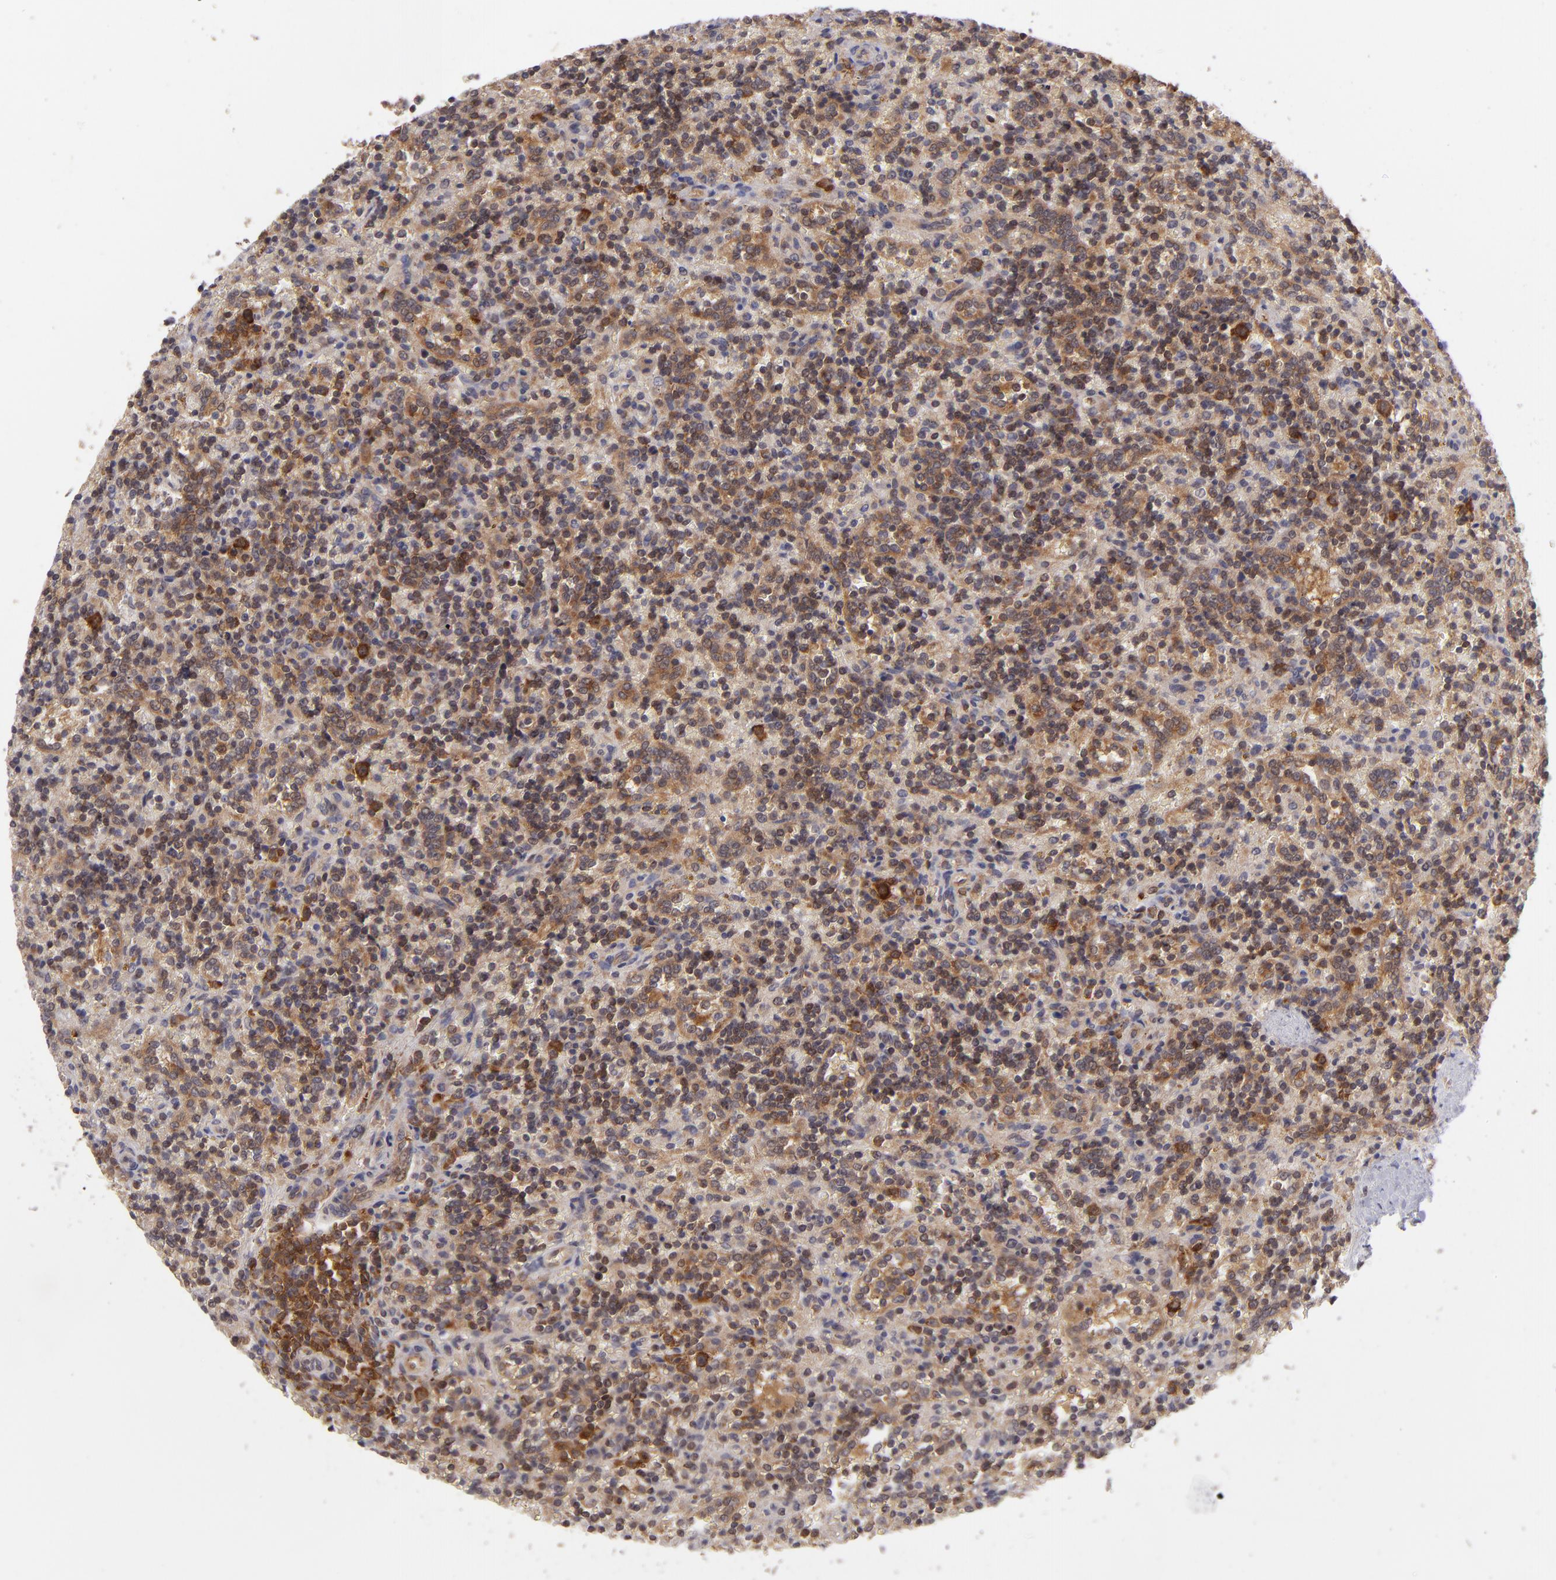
{"staining": {"intensity": "moderate", "quantity": "25%-75%", "location": "cytoplasmic/membranous"}, "tissue": "lymphoma", "cell_type": "Tumor cells", "image_type": "cancer", "snomed": [{"axis": "morphology", "description": "Malignant lymphoma, non-Hodgkin's type, Low grade"}, {"axis": "topography", "description": "Spleen"}], "caption": "A photomicrograph showing moderate cytoplasmic/membranous expression in about 25%-75% of tumor cells in malignant lymphoma, non-Hodgkin's type (low-grade), as visualized by brown immunohistochemical staining.", "gene": "PTPN13", "patient": {"sex": "male", "age": 67}}